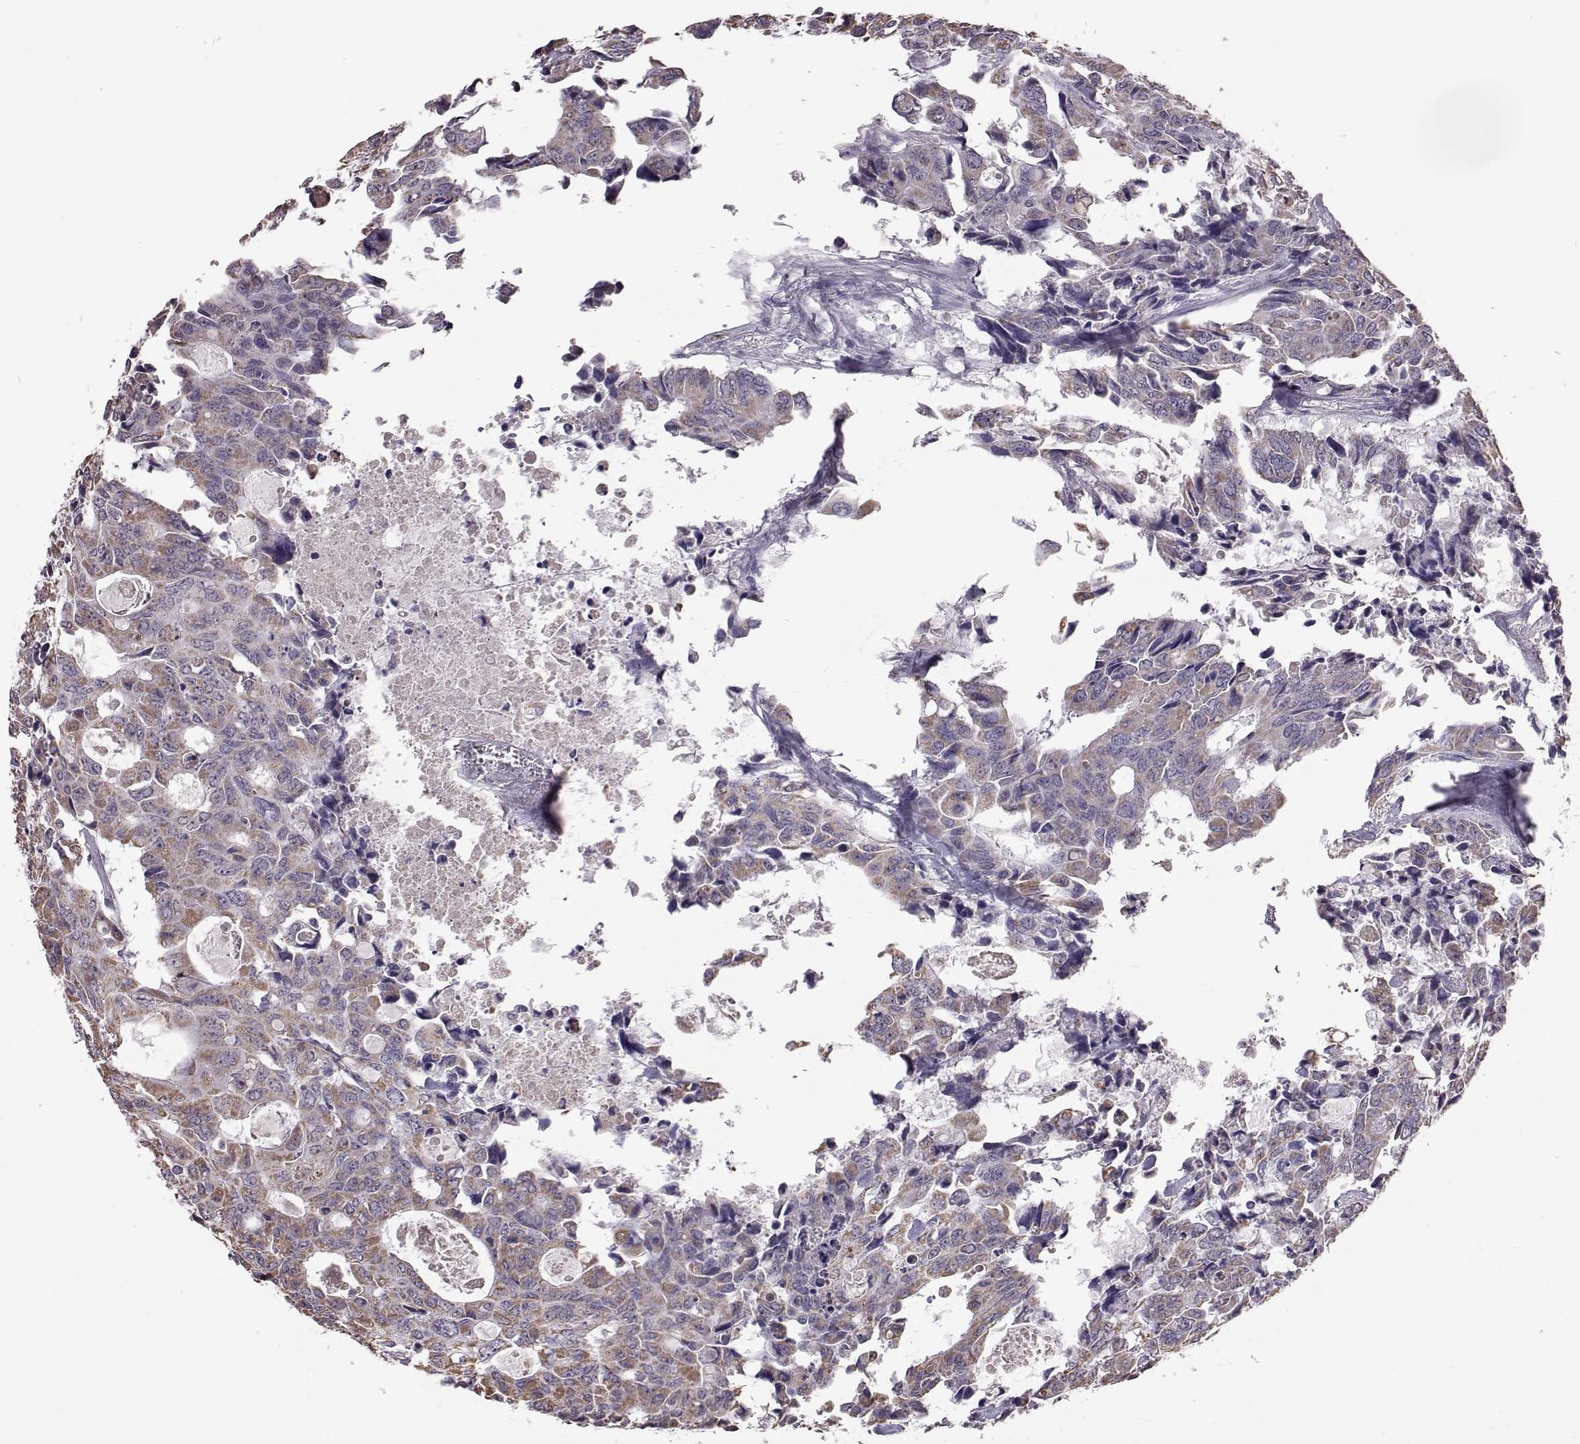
{"staining": {"intensity": "moderate", "quantity": "25%-75%", "location": "cytoplasmic/membranous"}, "tissue": "colorectal cancer", "cell_type": "Tumor cells", "image_type": "cancer", "snomed": [{"axis": "morphology", "description": "Adenocarcinoma, NOS"}, {"axis": "topography", "description": "Rectum"}], "caption": "Immunohistochemistry of human adenocarcinoma (colorectal) exhibits medium levels of moderate cytoplasmic/membranous positivity in about 25%-75% of tumor cells.", "gene": "ALDH3A1", "patient": {"sex": "male", "age": 76}}